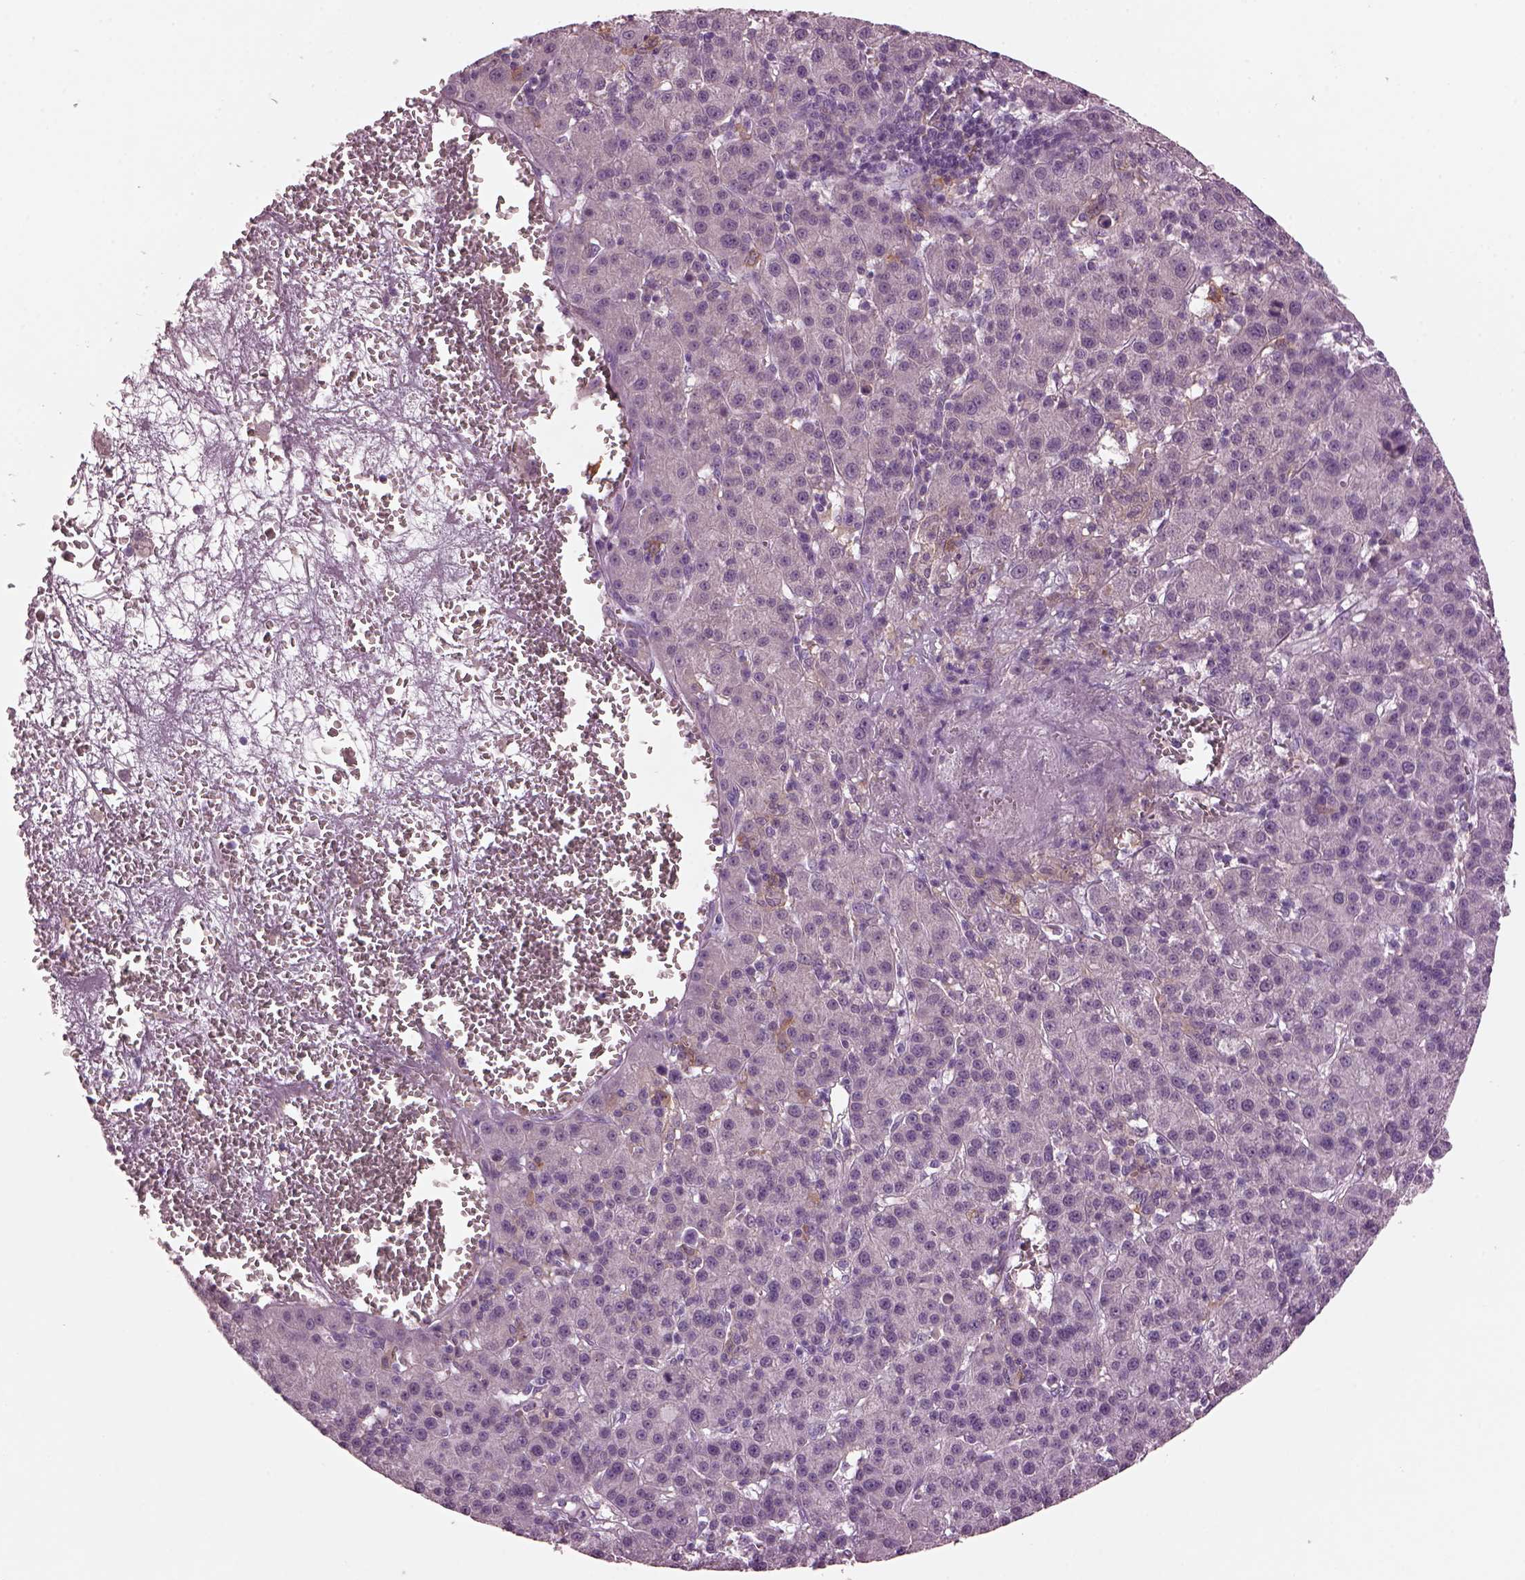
{"staining": {"intensity": "negative", "quantity": "none", "location": "none"}, "tissue": "liver cancer", "cell_type": "Tumor cells", "image_type": "cancer", "snomed": [{"axis": "morphology", "description": "Carcinoma, Hepatocellular, NOS"}, {"axis": "topography", "description": "Liver"}], "caption": "This micrograph is of hepatocellular carcinoma (liver) stained with immunohistochemistry (IHC) to label a protein in brown with the nuclei are counter-stained blue. There is no expression in tumor cells. The staining is performed using DAB (3,3'-diaminobenzidine) brown chromogen with nuclei counter-stained in using hematoxylin.", "gene": "SHTN1", "patient": {"sex": "female", "age": 60}}